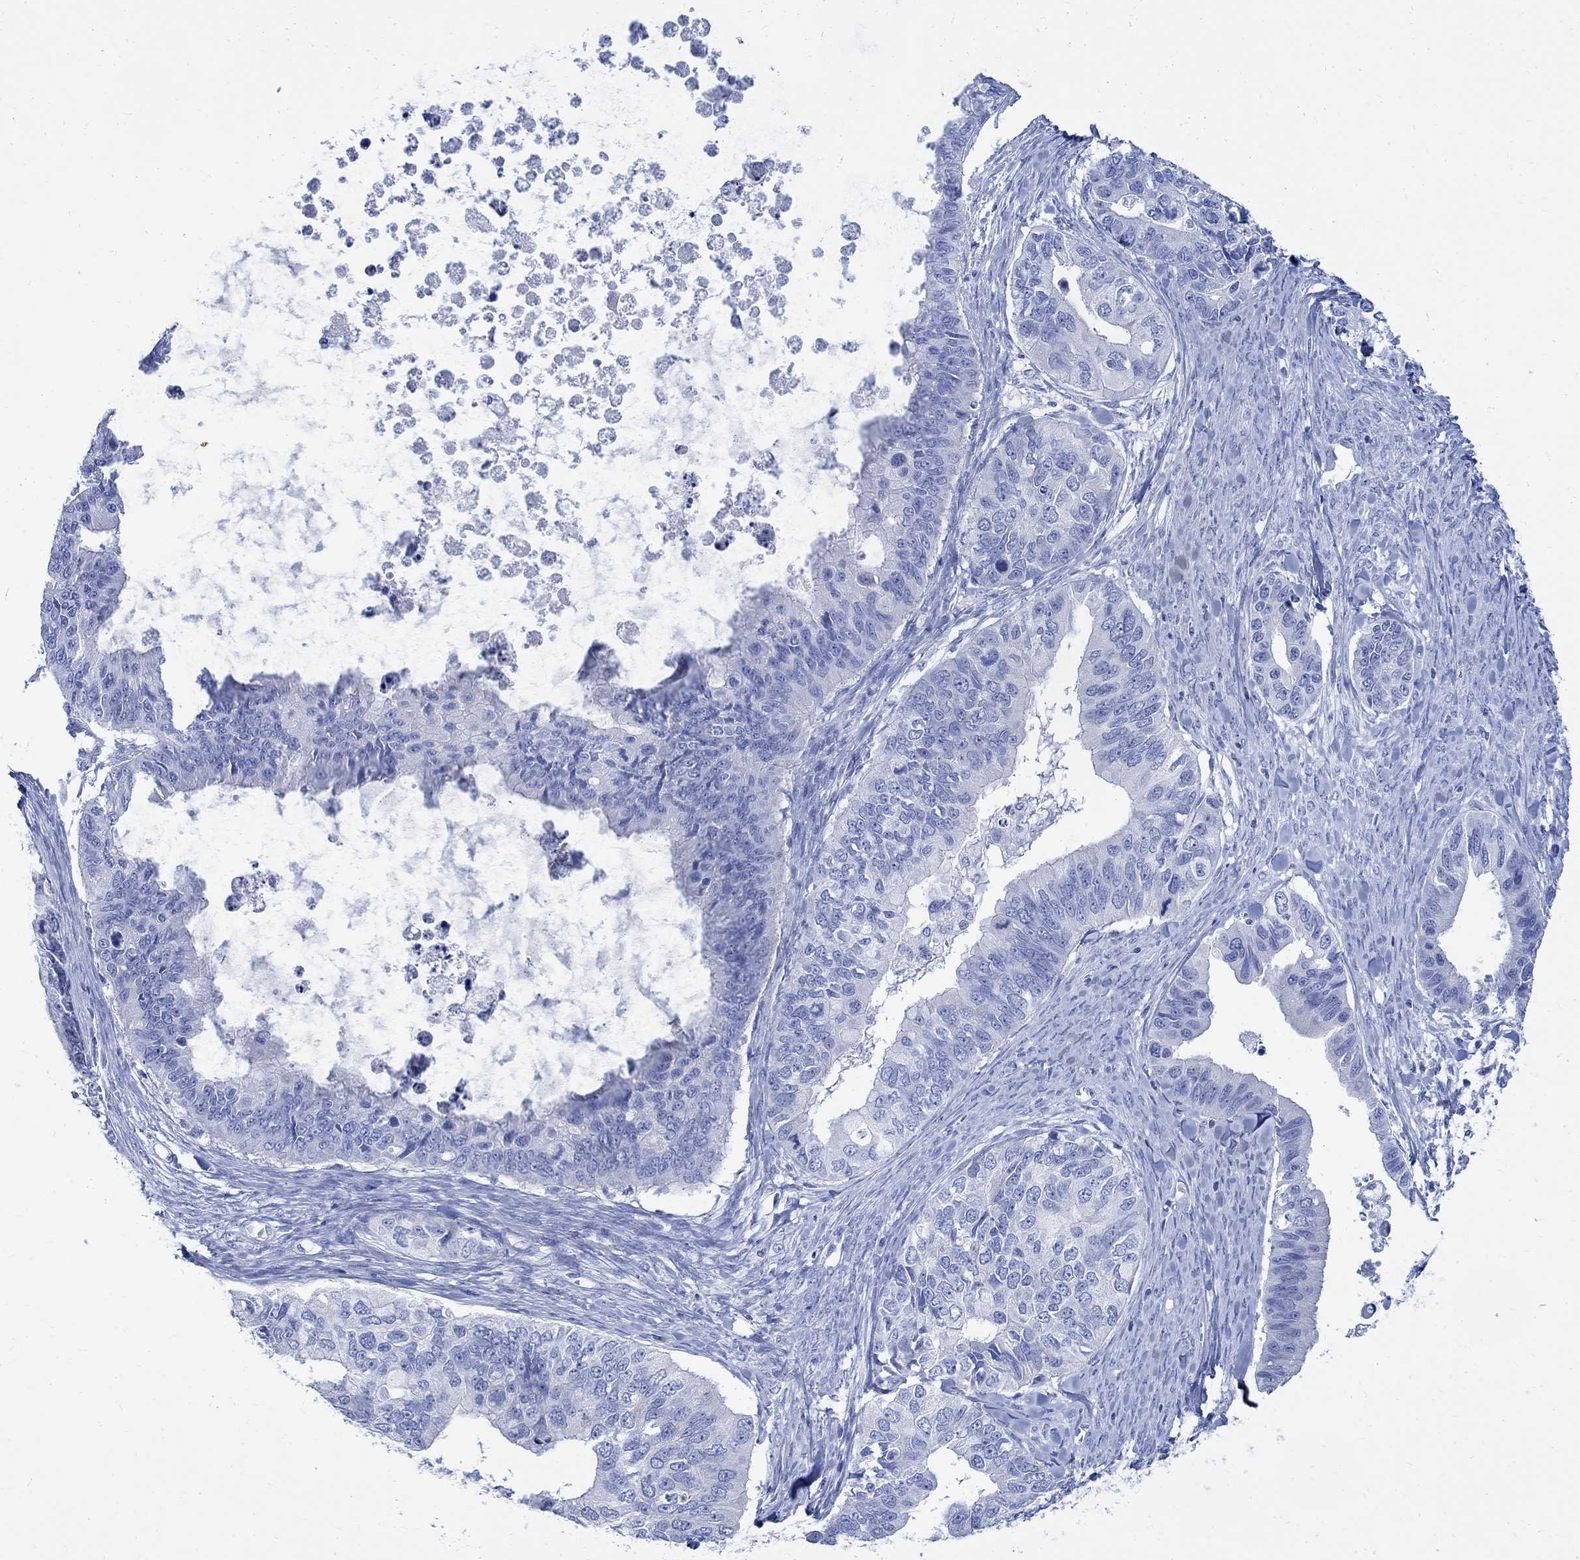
{"staining": {"intensity": "negative", "quantity": "none", "location": "none"}, "tissue": "ovarian cancer", "cell_type": "Tumor cells", "image_type": "cancer", "snomed": [{"axis": "morphology", "description": "Cystadenocarcinoma, mucinous, NOS"}, {"axis": "topography", "description": "Ovary"}], "caption": "DAB immunohistochemical staining of human ovarian cancer (mucinous cystadenocarcinoma) shows no significant expression in tumor cells.", "gene": "CPLX2", "patient": {"sex": "female", "age": 76}}